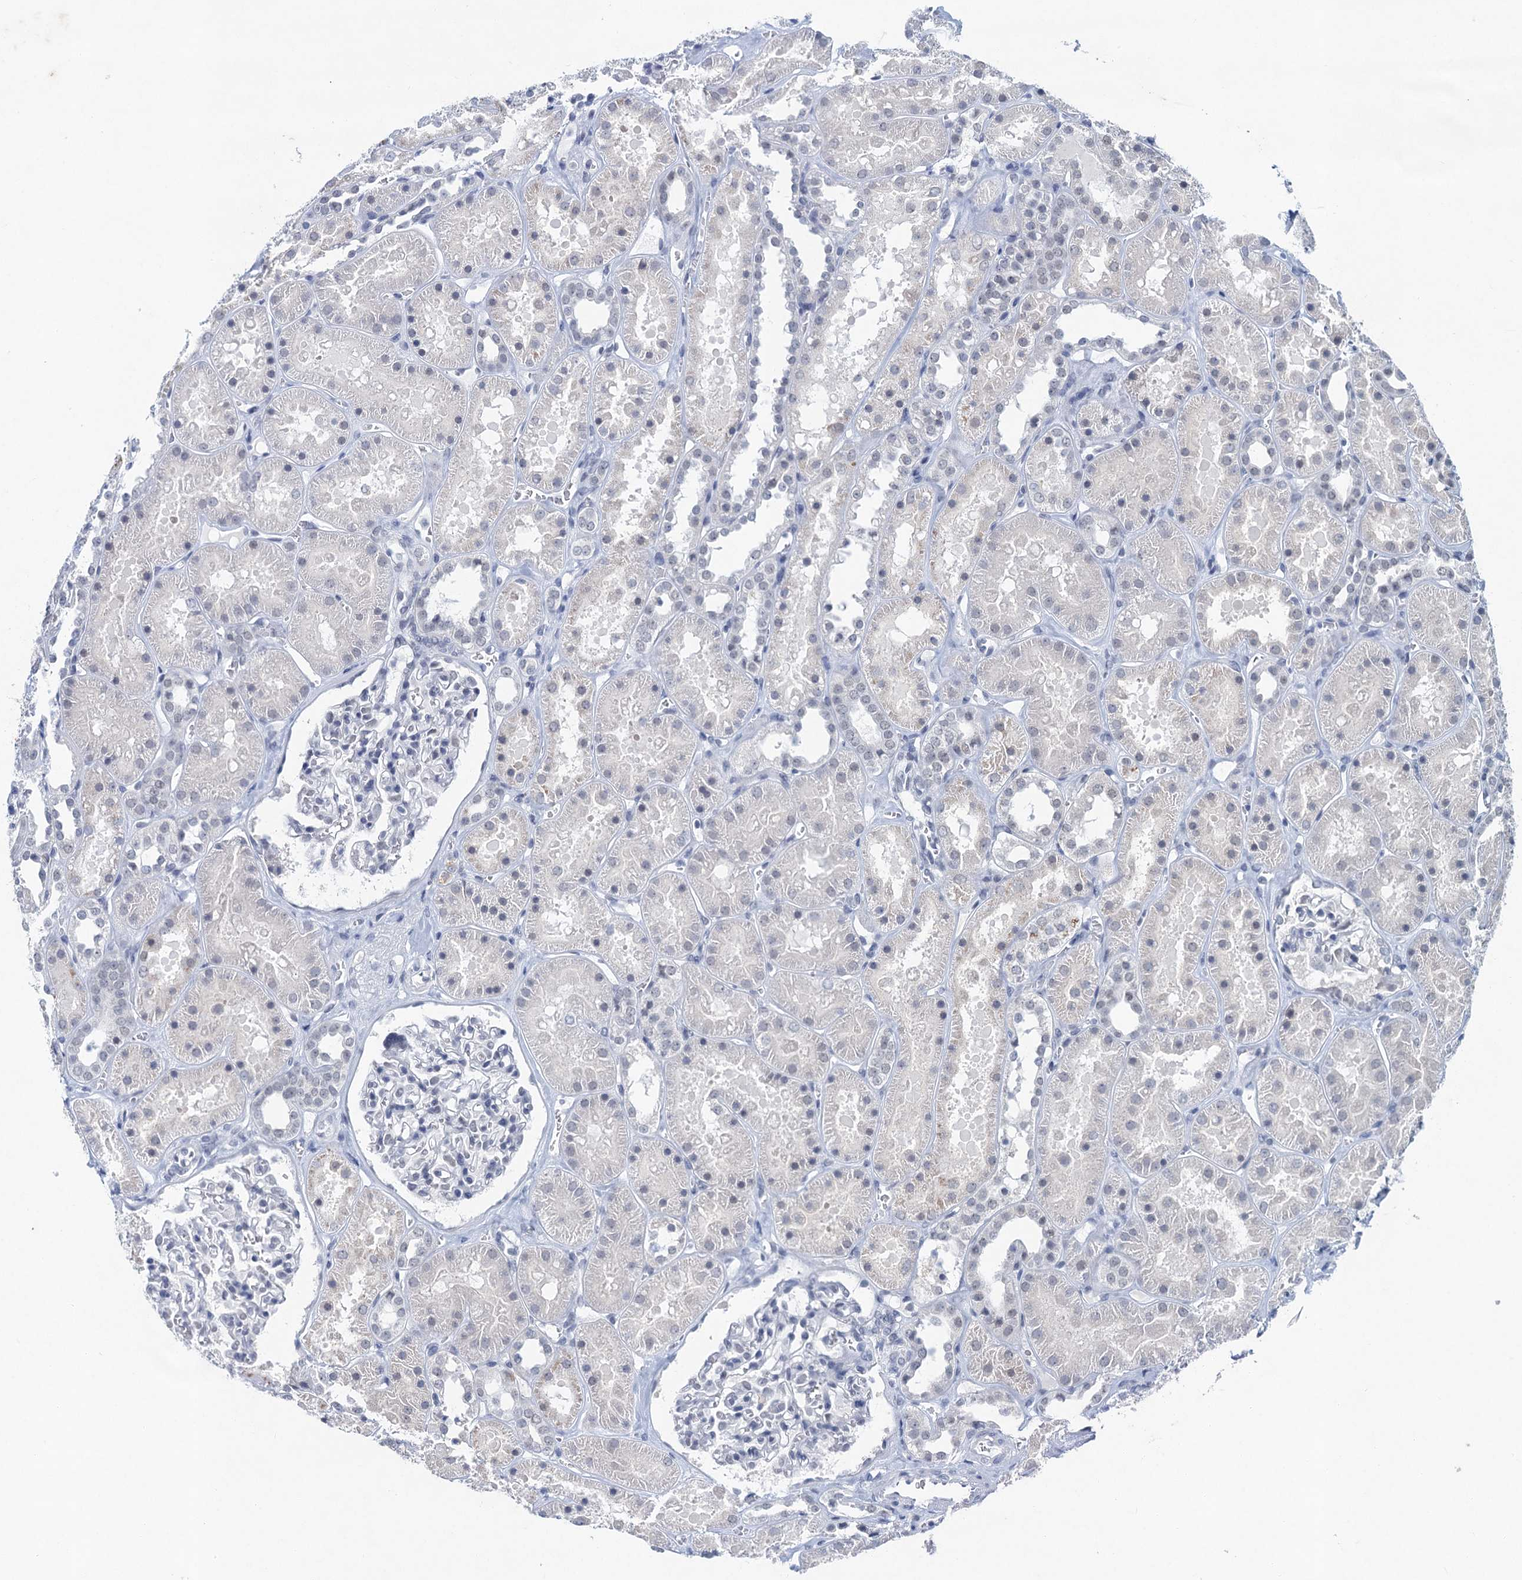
{"staining": {"intensity": "negative", "quantity": "none", "location": "none"}, "tissue": "kidney", "cell_type": "Cells in glomeruli", "image_type": "normal", "snomed": [{"axis": "morphology", "description": "Normal tissue, NOS"}, {"axis": "topography", "description": "Kidney"}], "caption": "Protein analysis of unremarkable kidney shows no significant expression in cells in glomeruli.", "gene": "ENSG00000230707", "patient": {"sex": "female", "age": 41}}